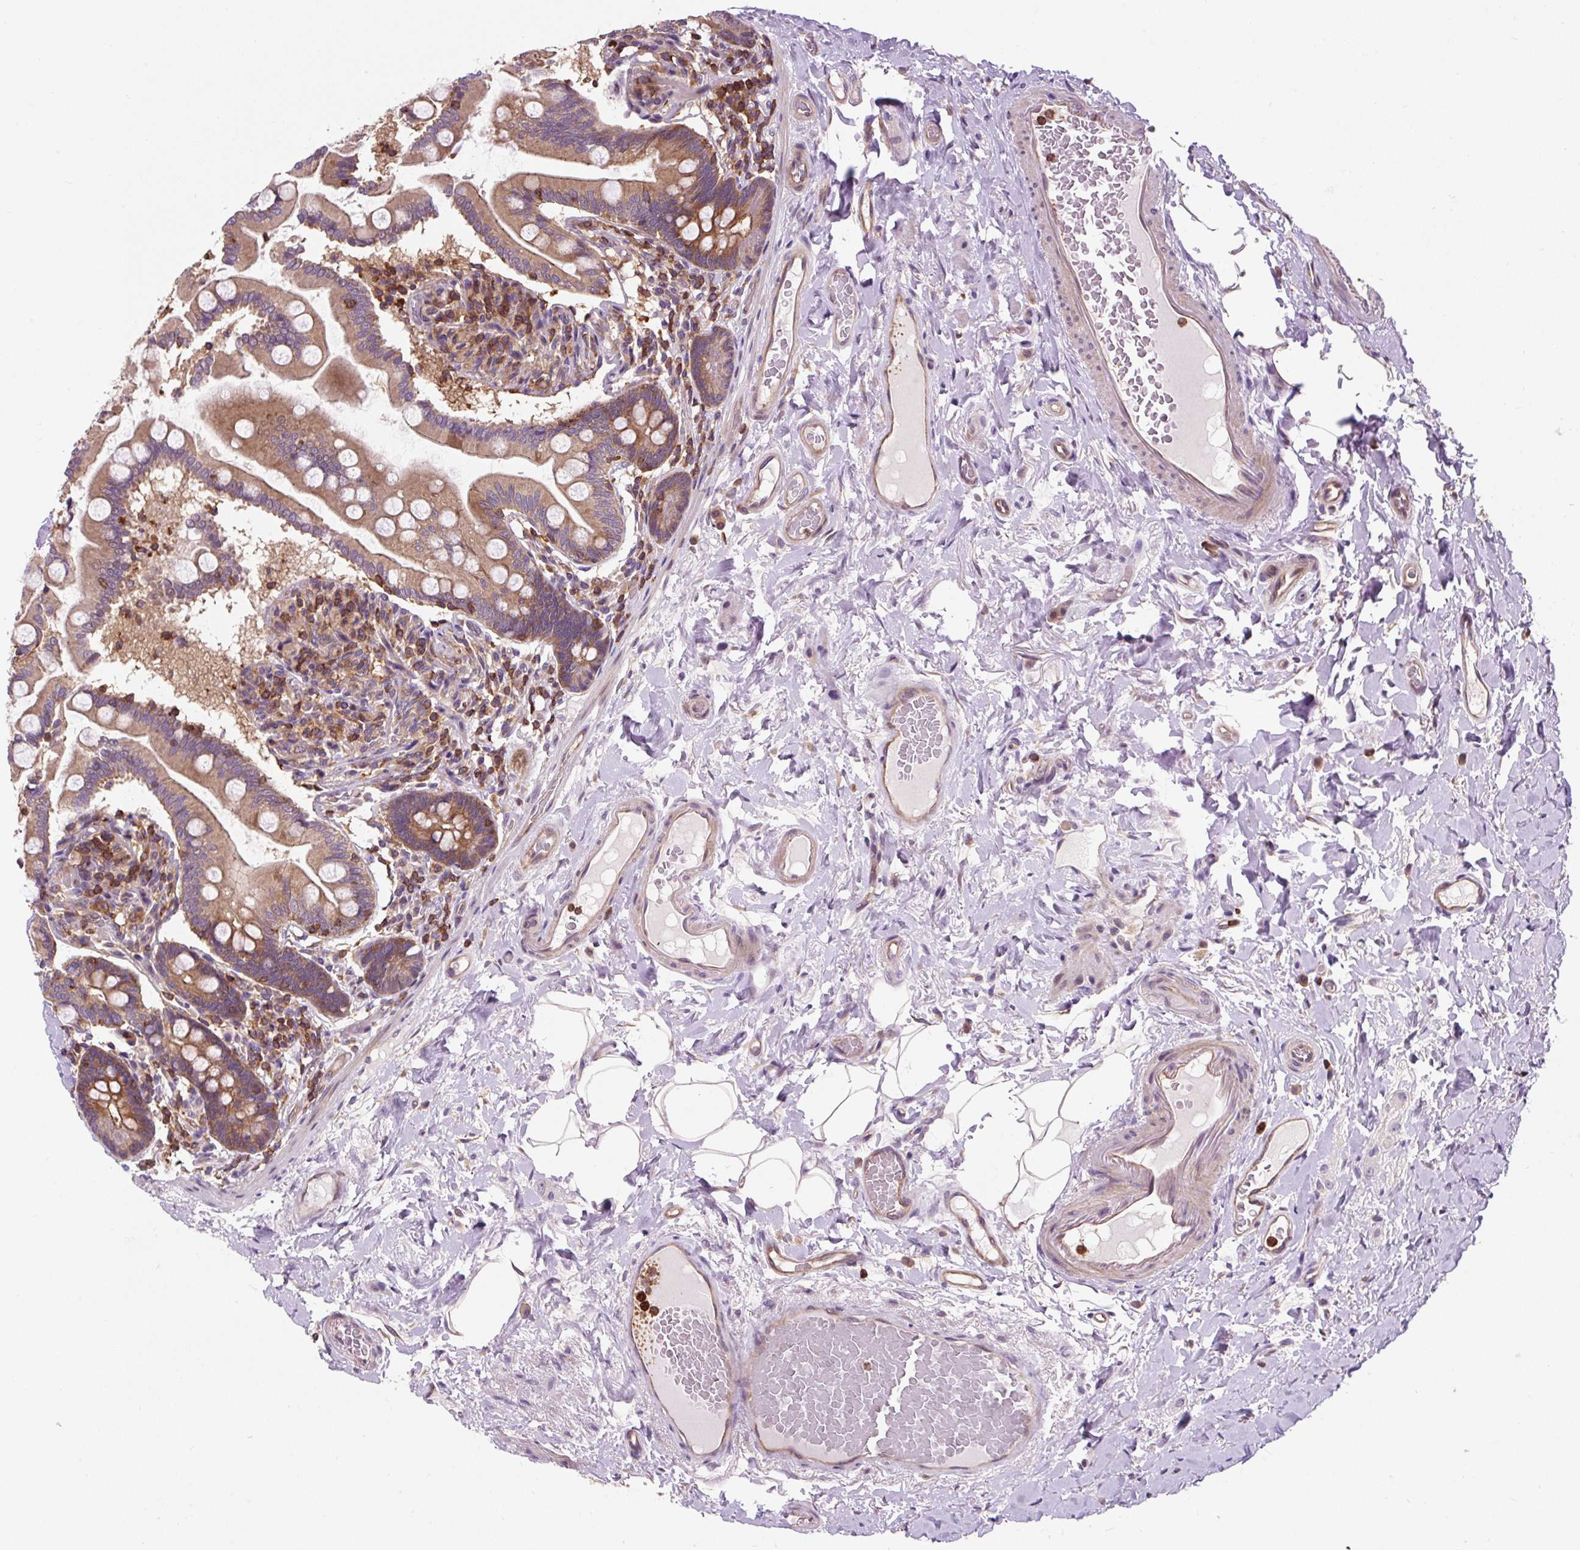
{"staining": {"intensity": "moderate", "quantity": ">75%", "location": "cytoplasmic/membranous"}, "tissue": "small intestine", "cell_type": "Glandular cells", "image_type": "normal", "snomed": [{"axis": "morphology", "description": "Normal tissue, NOS"}, {"axis": "topography", "description": "Small intestine"}], "caption": "DAB immunohistochemical staining of unremarkable human small intestine reveals moderate cytoplasmic/membranous protein positivity in about >75% of glandular cells. The staining is performed using DAB brown chromogen to label protein expression. The nuclei are counter-stained blue using hematoxylin.", "gene": "CISD3", "patient": {"sex": "female", "age": 64}}